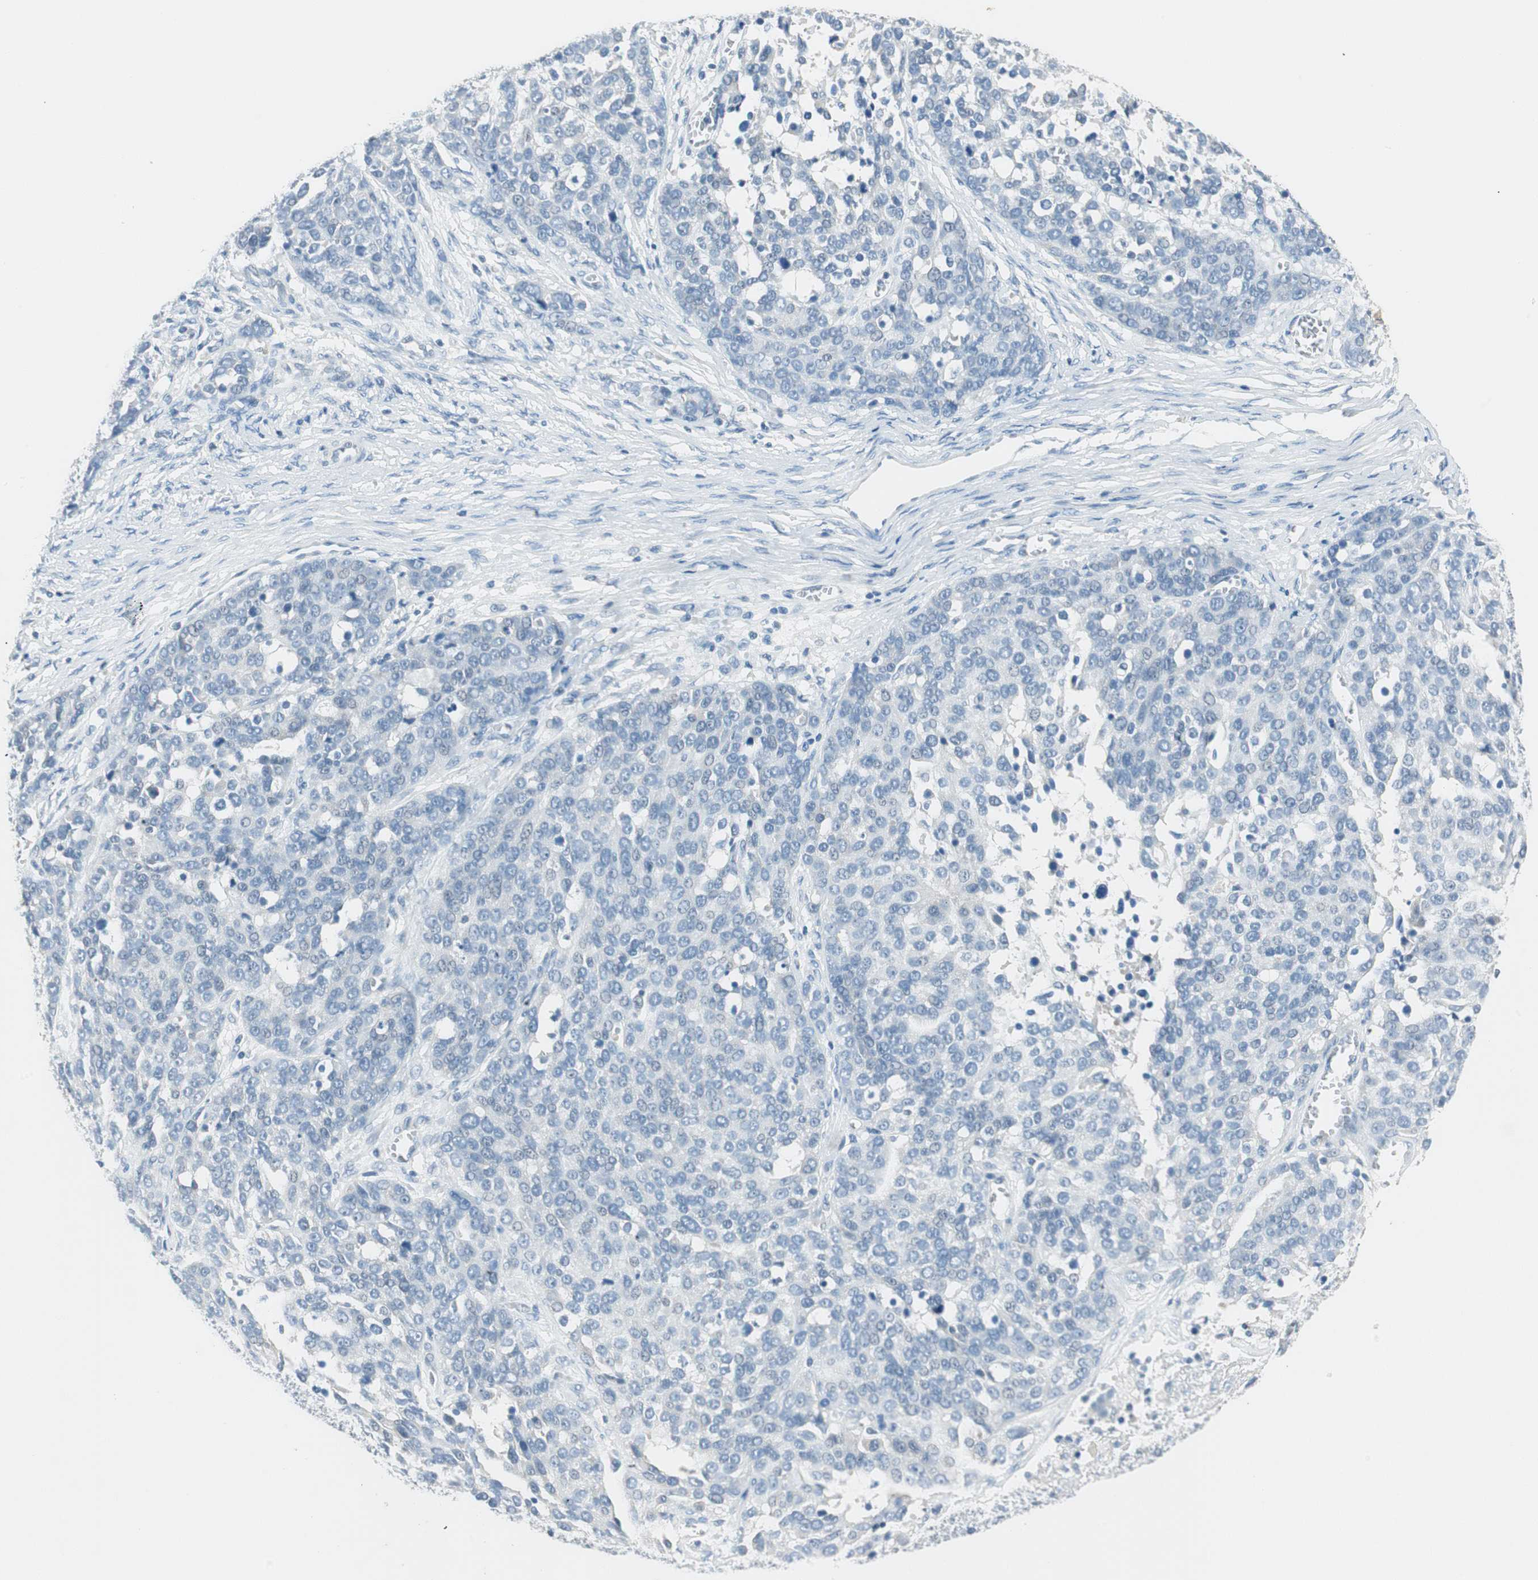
{"staining": {"intensity": "negative", "quantity": "none", "location": "none"}, "tissue": "ovarian cancer", "cell_type": "Tumor cells", "image_type": "cancer", "snomed": [{"axis": "morphology", "description": "Cystadenocarcinoma, serous, NOS"}, {"axis": "topography", "description": "Ovary"}], "caption": "High magnification brightfield microscopy of ovarian cancer (serous cystadenocarcinoma) stained with DAB (3,3'-diaminobenzidine) (brown) and counterstained with hematoxylin (blue): tumor cells show no significant positivity. Brightfield microscopy of immunohistochemistry (IHC) stained with DAB (brown) and hematoxylin (blue), captured at high magnification.", "gene": "GNAO1", "patient": {"sex": "female", "age": 44}}